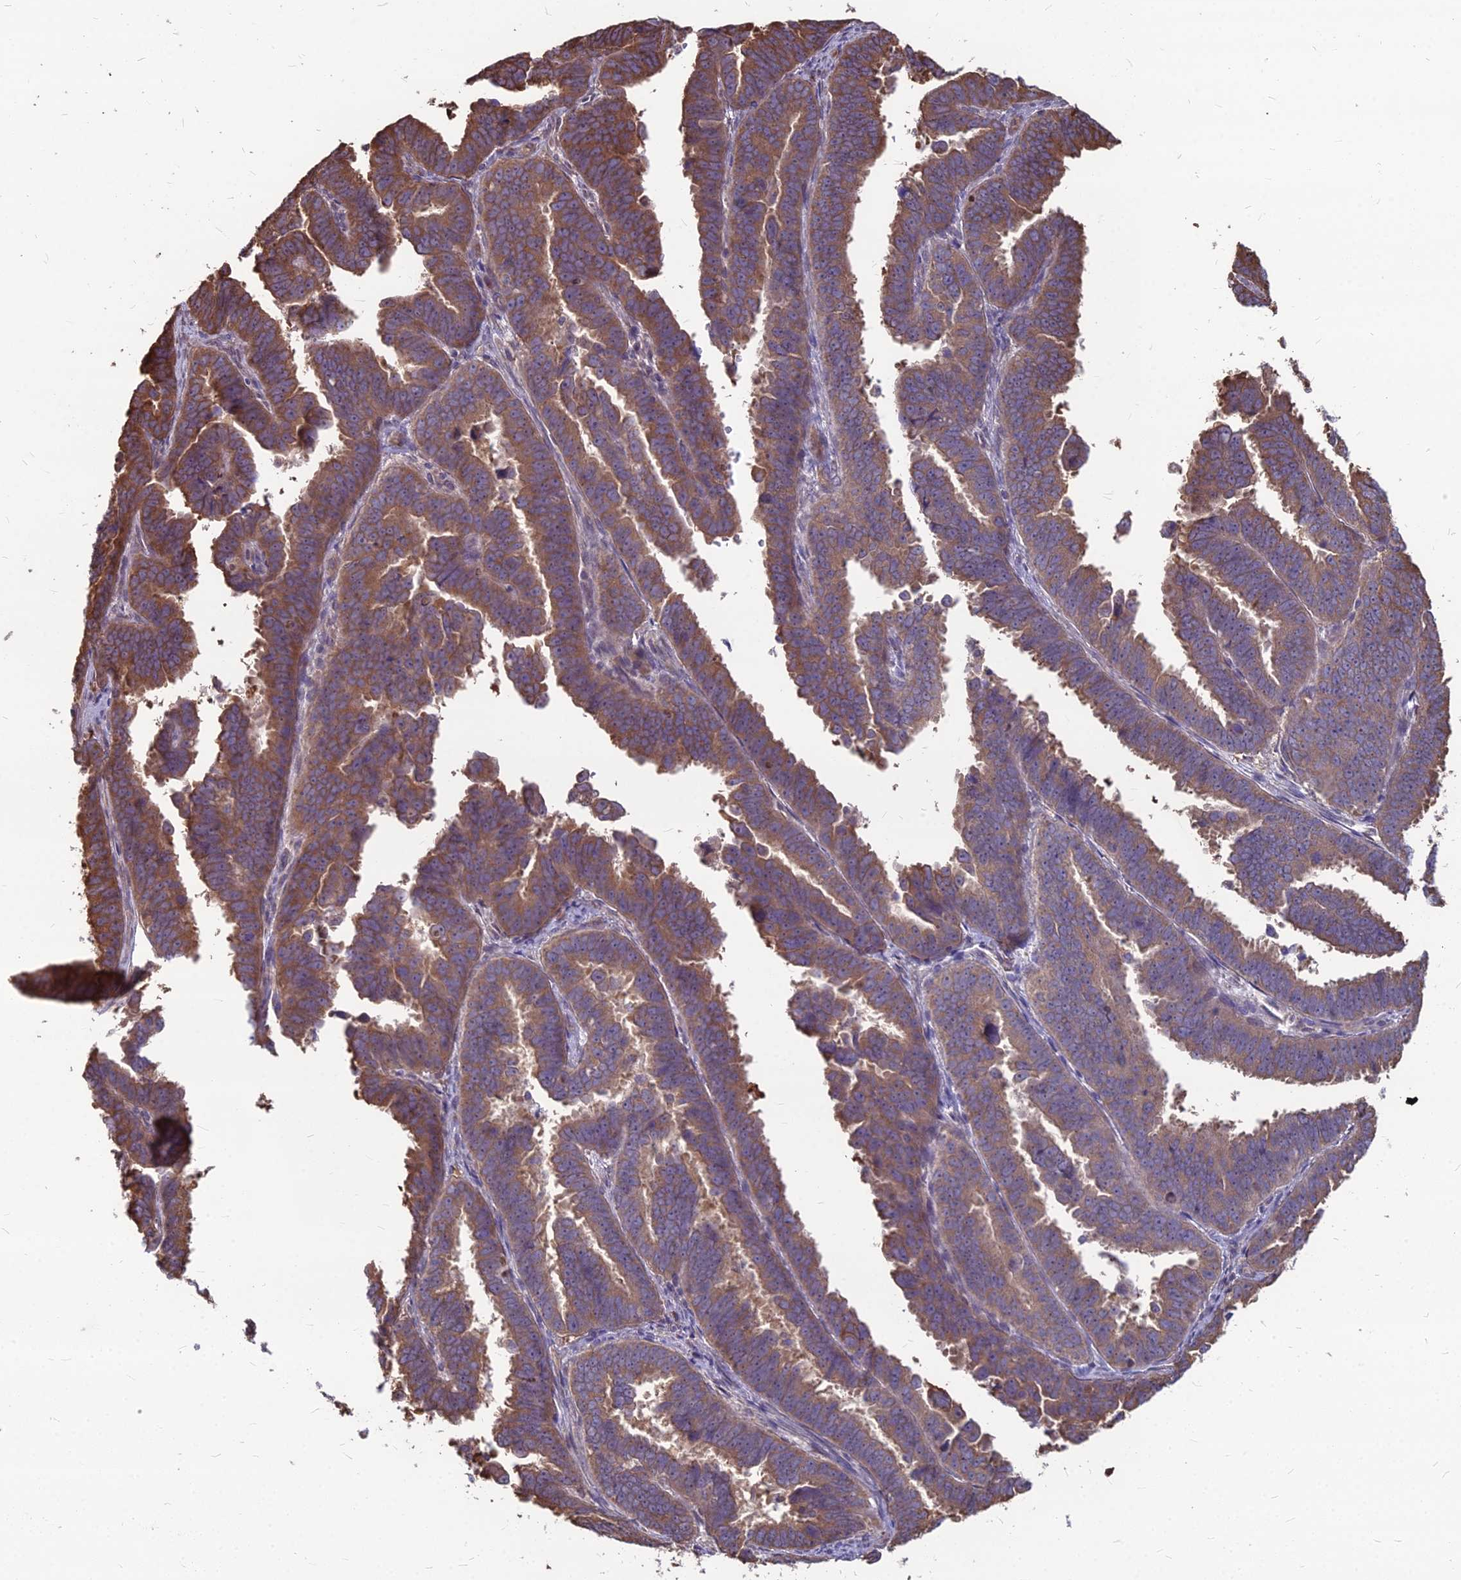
{"staining": {"intensity": "moderate", "quantity": ">75%", "location": "cytoplasmic/membranous"}, "tissue": "endometrial cancer", "cell_type": "Tumor cells", "image_type": "cancer", "snomed": [{"axis": "morphology", "description": "Adenocarcinoma, NOS"}, {"axis": "topography", "description": "Endometrium"}], "caption": "Immunohistochemical staining of endometrial cancer (adenocarcinoma) reveals moderate cytoplasmic/membranous protein expression in about >75% of tumor cells.", "gene": "LSM6", "patient": {"sex": "female", "age": 75}}